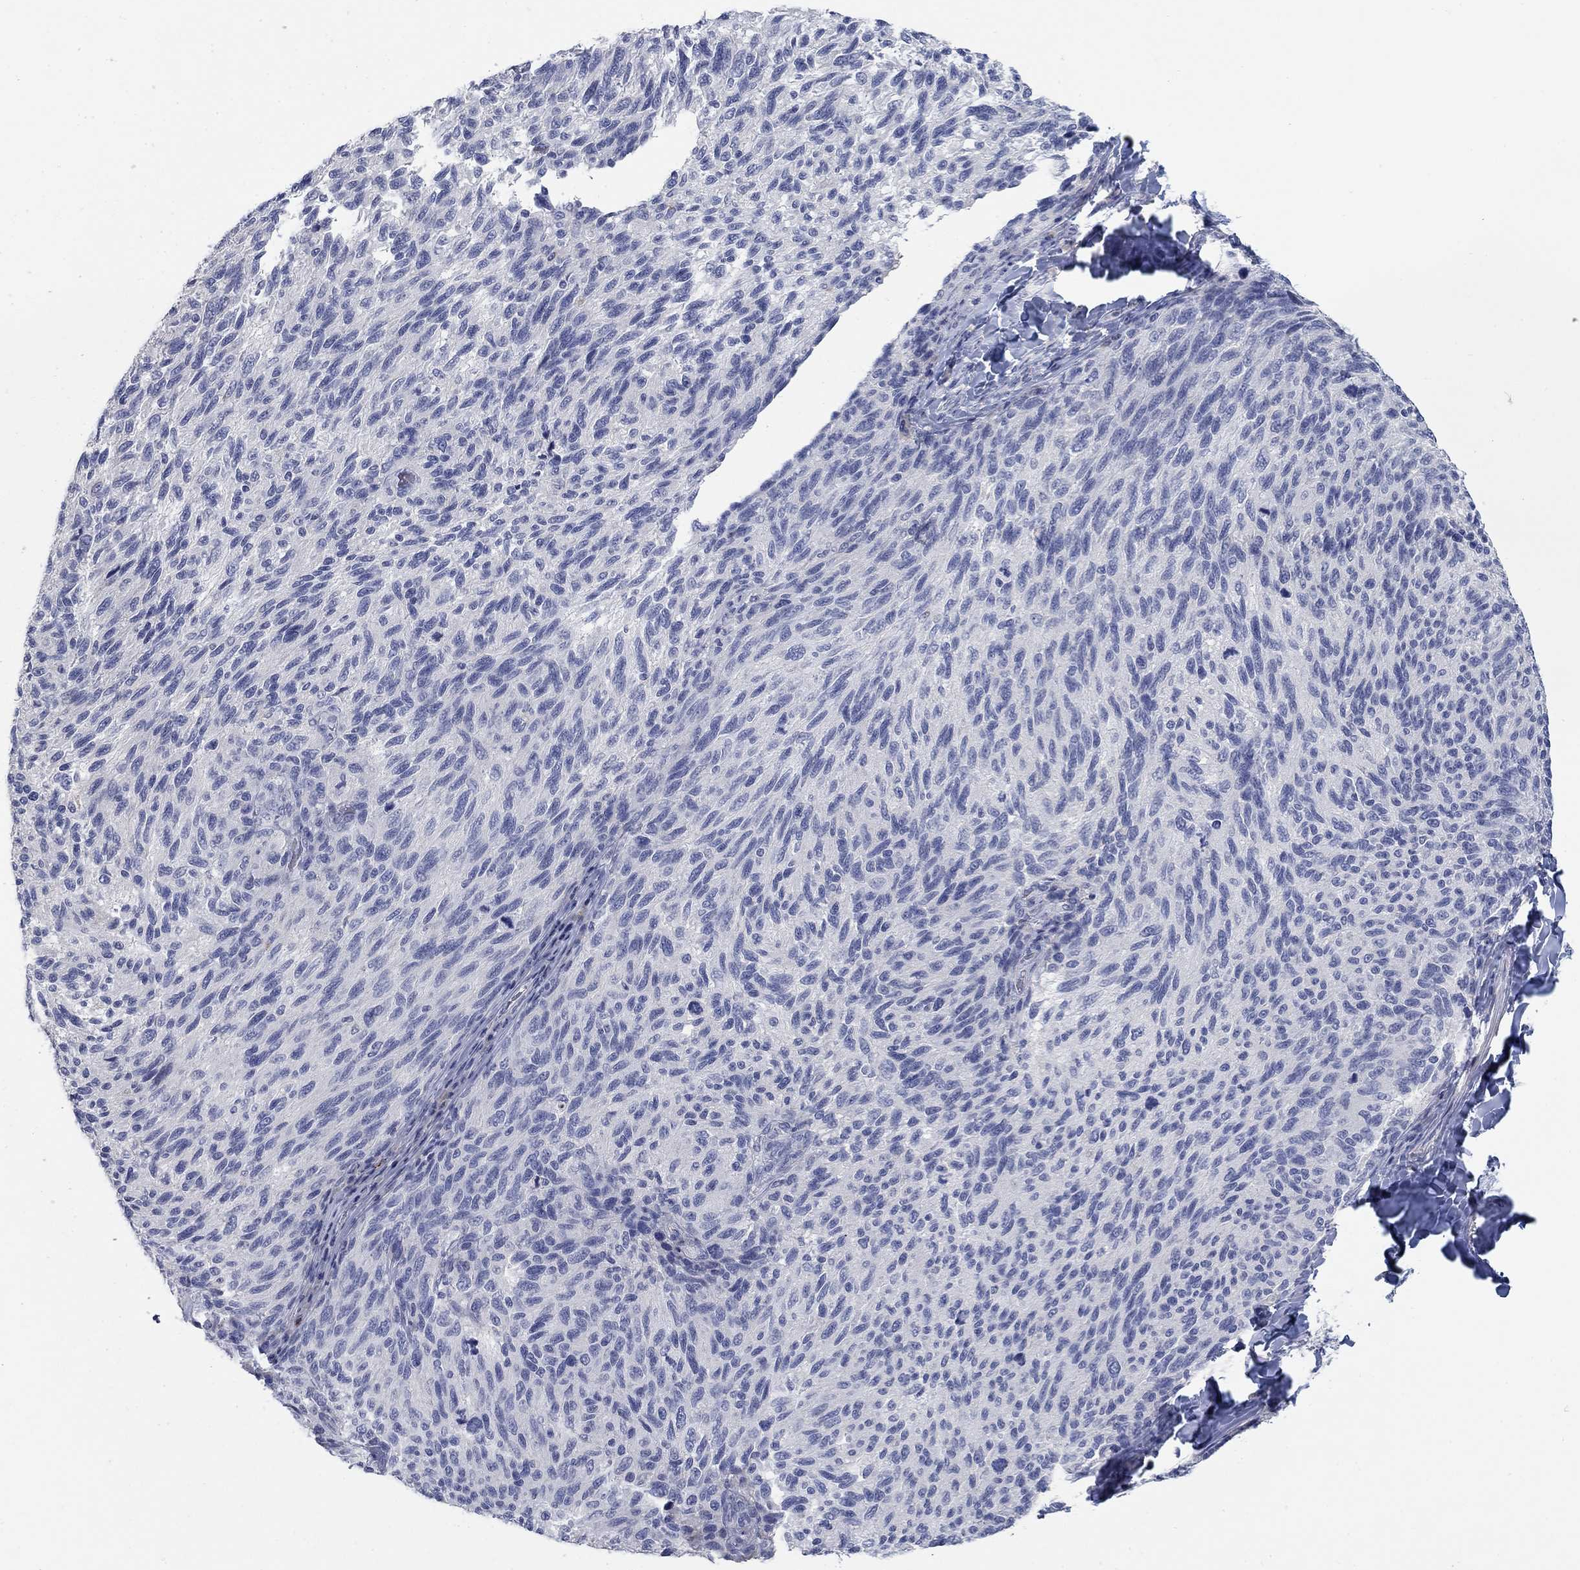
{"staining": {"intensity": "negative", "quantity": "none", "location": "none"}, "tissue": "melanoma", "cell_type": "Tumor cells", "image_type": "cancer", "snomed": [{"axis": "morphology", "description": "Malignant melanoma, NOS"}, {"axis": "topography", "description": "Skin"}], "caption": "This is a photomicrograph of immunohistochemistry staining of malignant melanoma, which shows no positivity in tumor cells.", "gene": "TMEM249", "patient": {"sex": "female", "age": 73}}